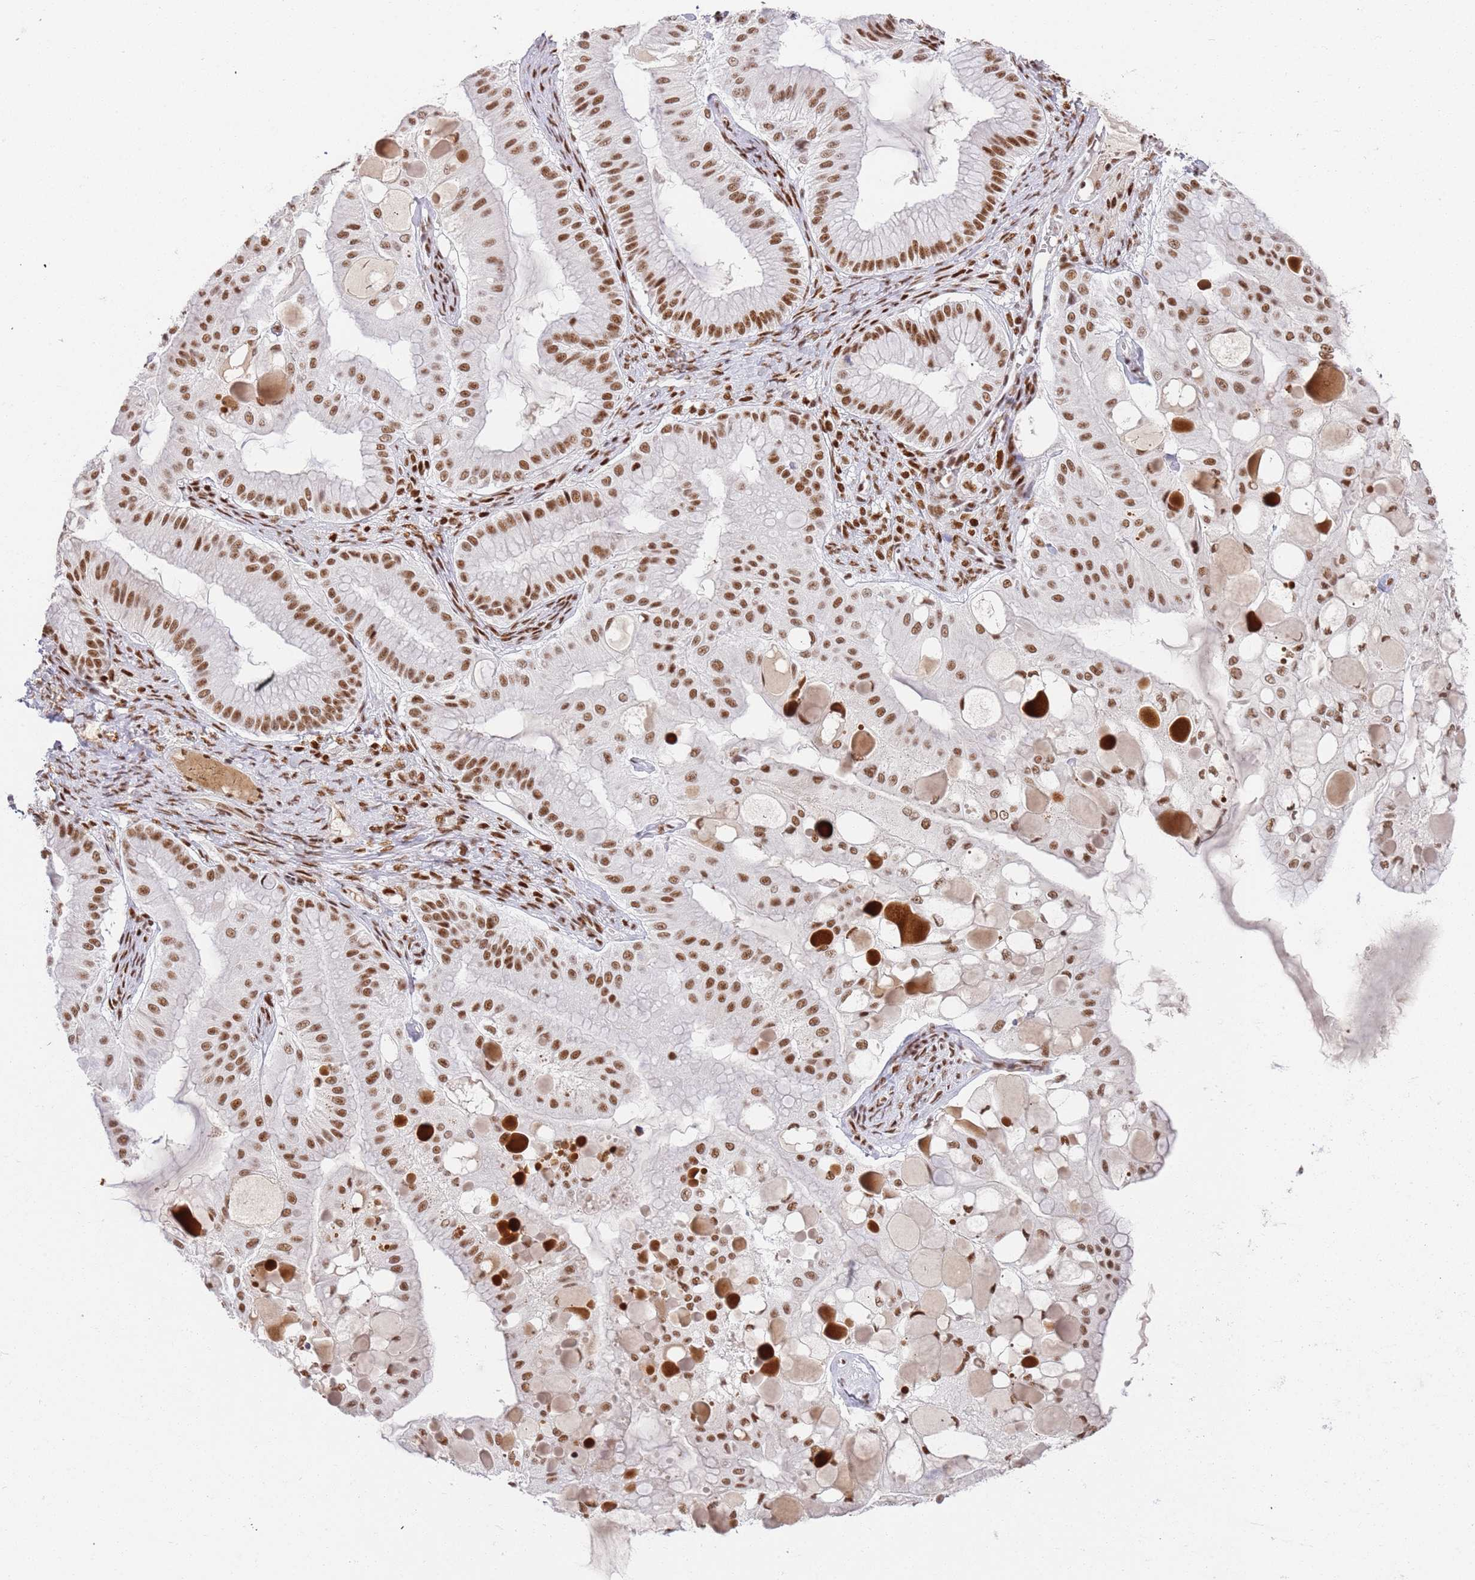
{"staining": {"intensity": "moderate", "quantity": ">75%", "location": "nuclear"}, "tissue": "ovarian cancer", "cell_type": "Tumor cells", "image_type": "cancer", "snomed": [{"axis": "morphology", "description": "Cystadenocarcinoma, mucinous, NOS"}, {"axis": "topography", "description": "Ovary"}], "caption": "The immunohistochemical stain highlights moderate nuclear staining in tumor cells of ovarian cancer tissue.", "gene": "AKAP8L", "patient": {"sex": "female", "age": 61}}